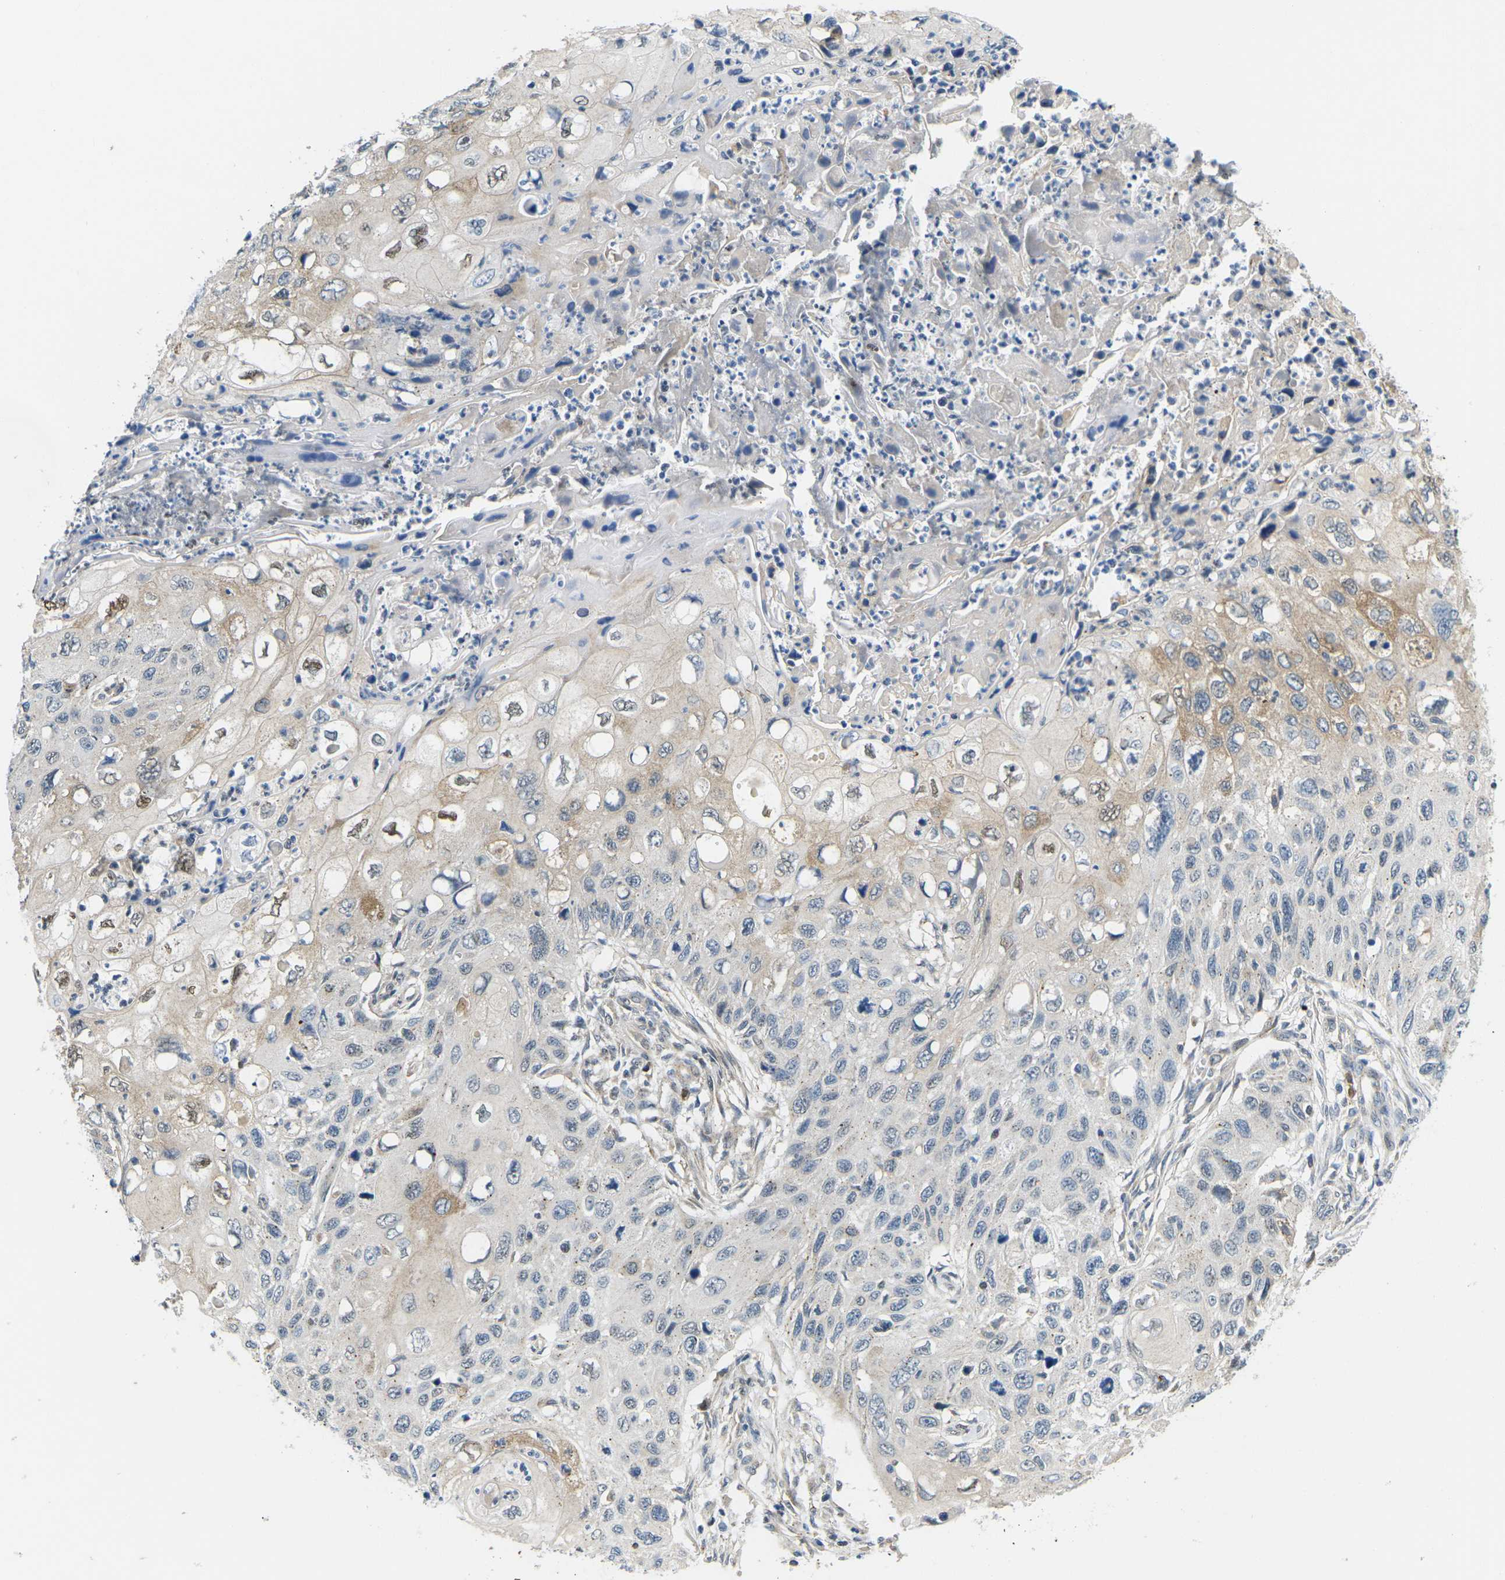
{"staining": {"intensity": "negative", "quantity": "none", "location": "none"}, "tissue": "cervical cancer", "cell_type": "Tumor cells", "image_type": "cancer", "snomed": [{"axis": "morphology", "description": "Squamous cell carcinoma, NOS"}, {"axis": "topography", "description": "Cervix"}], "caption": "The histopathology image exhibits no significant staining in tumor cells of cervical squamous cell carcinoma. Nuclei are stained in blue.", "gene": "ERBB4", "patient": {"sex": "female", "age": 70}}